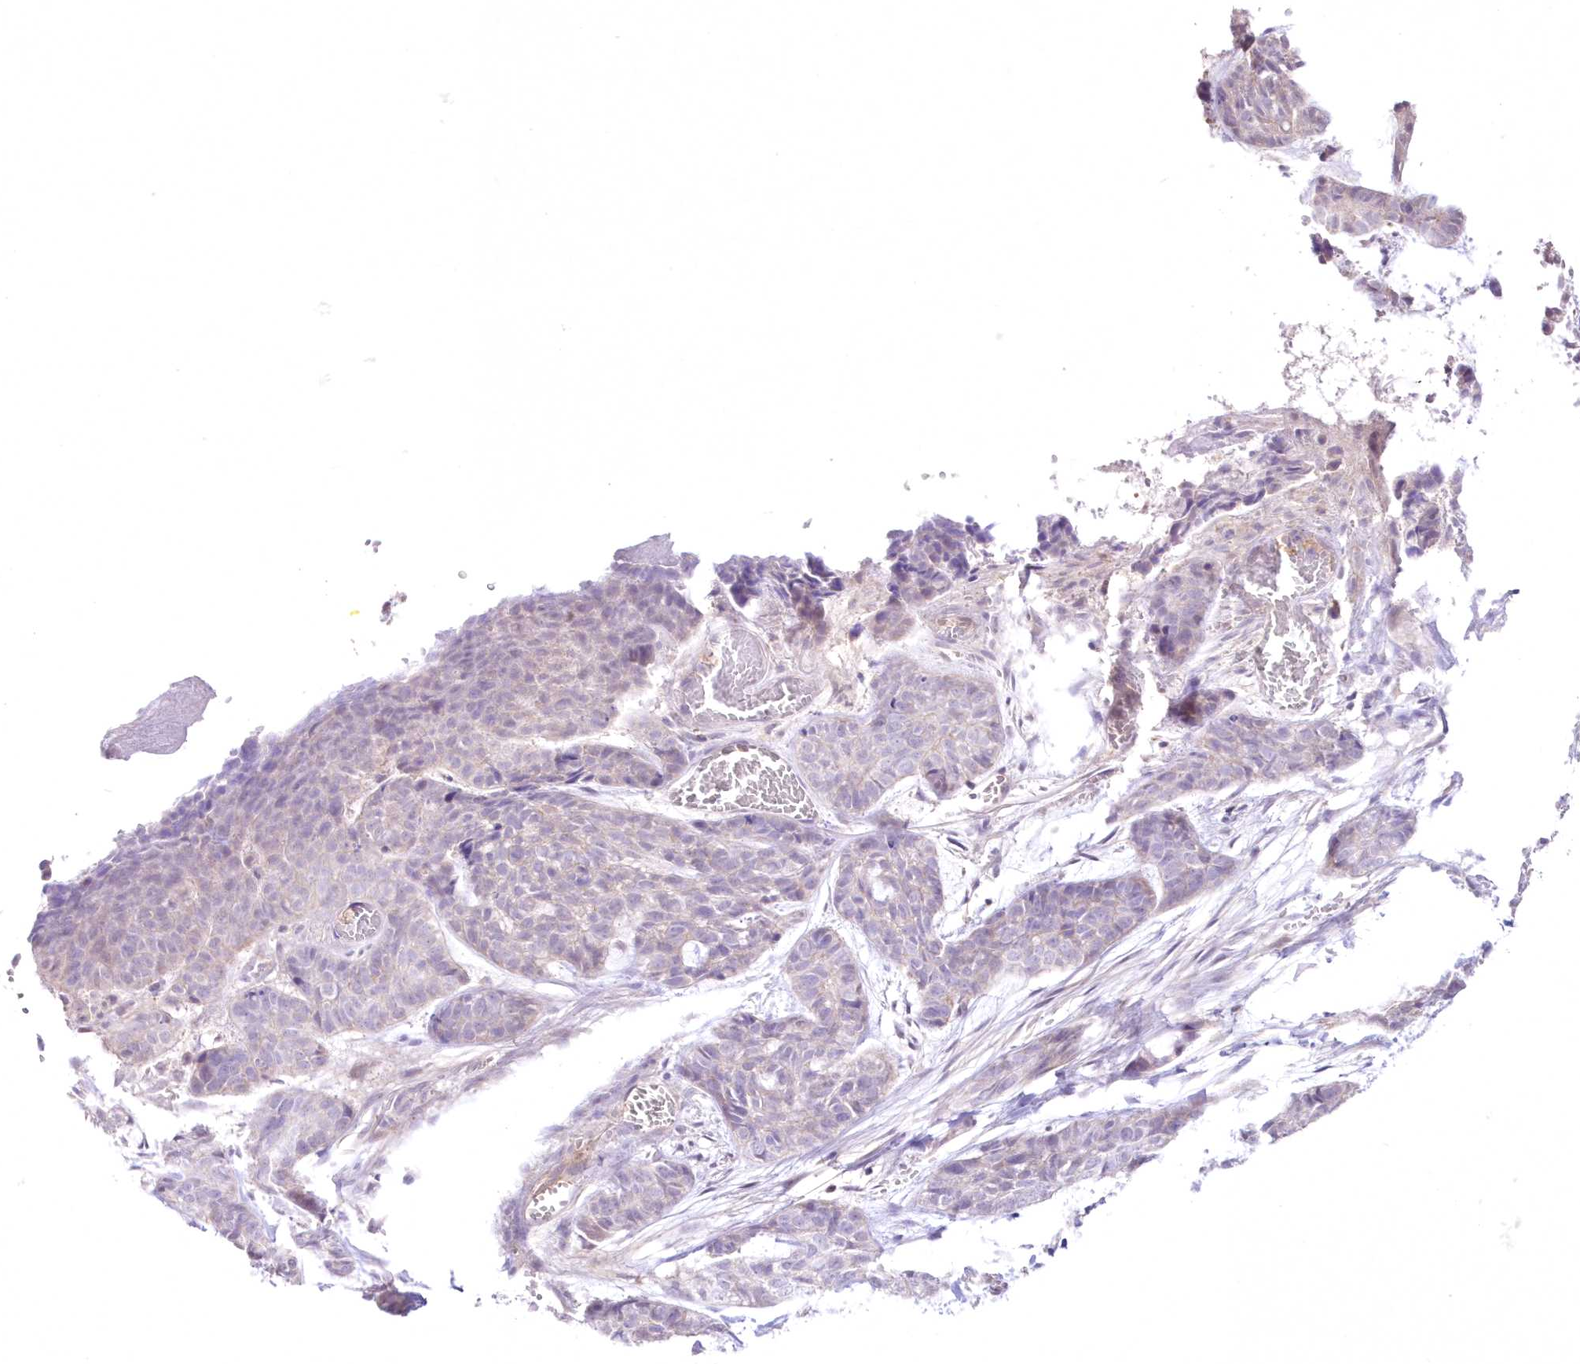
{"staining": {"intensity": "negative", "quantity": "none", "location": "none"}, "tissue": "skin cancer", "cell_type": "Tumor cells", "image_type": "cancer", "snomed": [{"axis": "morphology", "description": "Basal cell carcinoma"}, {"axis": "topography", "description": "Skin"}], "caption": "The IHC image has no significant staining in tumor cells of skin cancer (basal cell carcinoma) tissue.", "gene": "NEU4", "patient": {"sex": "female", "age": 64}}